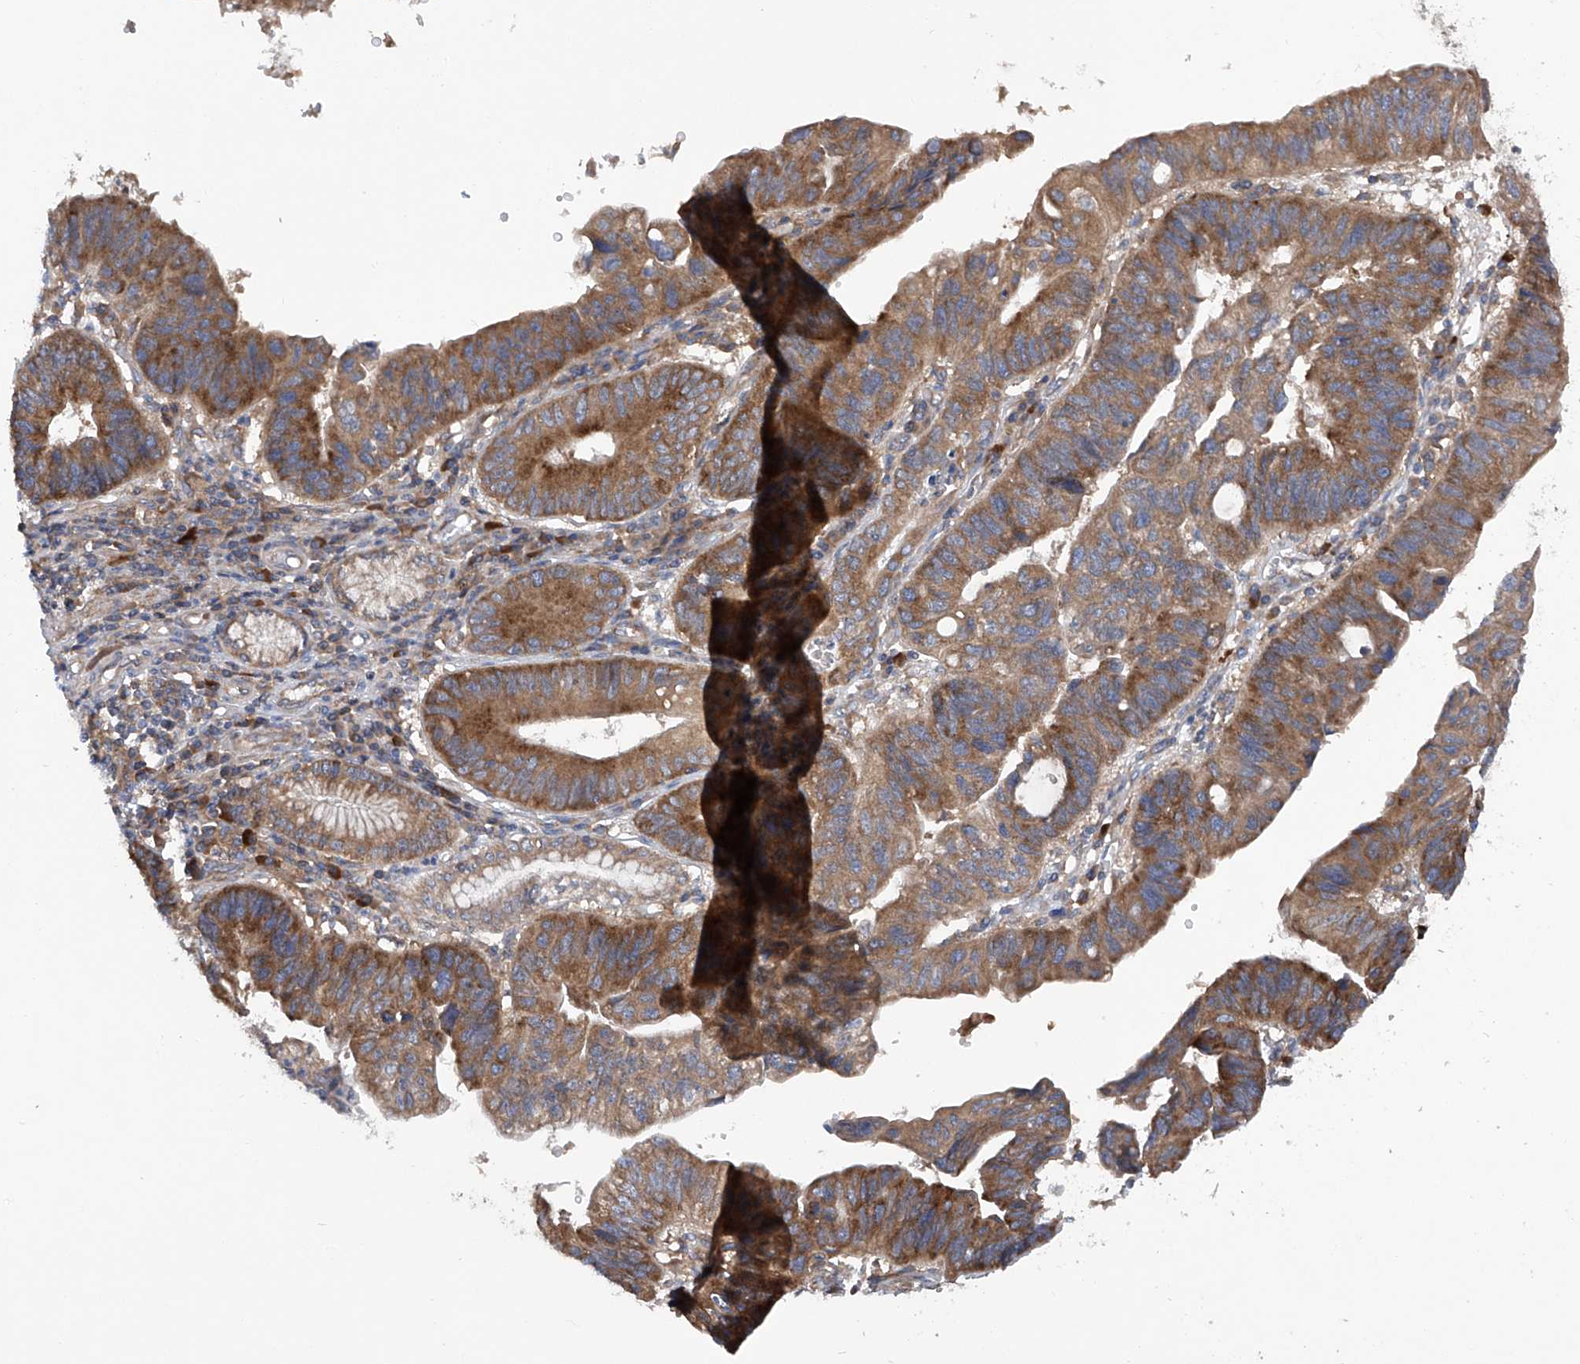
{"staining": {"intensity": "strong", "quantity": ">75%", "location": "cytoplasmic/membranous"}, "tissue": "stomach cancer", "cell_type": "Tumor cells", "image_type": "cancer", "snomed": [{"axis": "morphology", "description": "Adenocarcinoma, NOS"}, {"axis": "topography", "description": "Stomach"}], "caption": "Protein analysis of stomach cancer tissue demonstrates strong cytoplasmic/membranous expression in about >75% of tumor cells.", "gene": "ASCC3", "patient": {"sex": "male", "age": 59}}